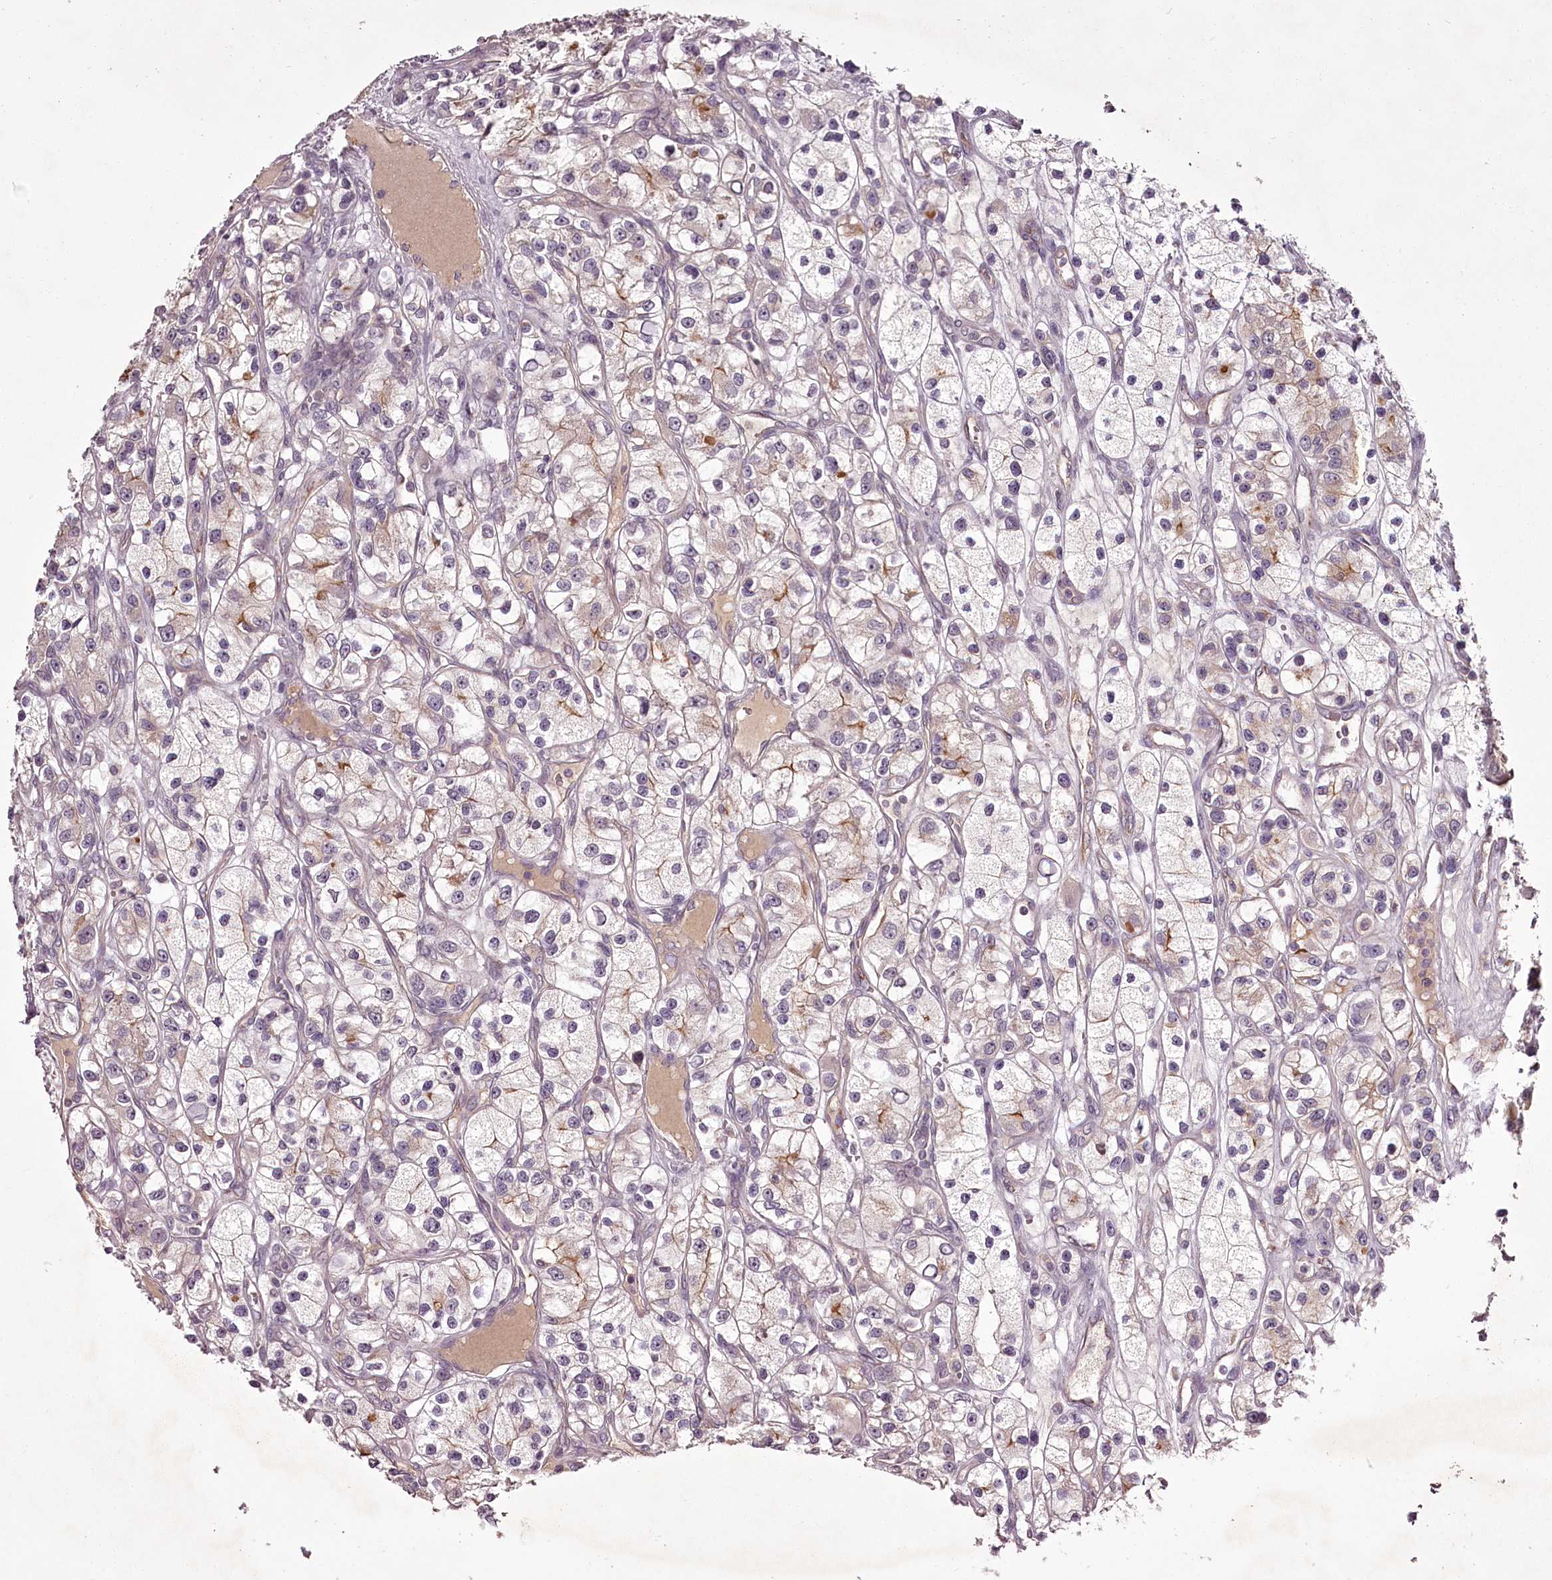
{"staining": {"intensity": "weak", "quantity": "<25%", "location": "cytoplasmic/membranous"}, "tissue": "renal cancer", "cell_type": "Tumor cells", "image_type": "cancer", "snomed": [{"axis": "morphology", "description": "Adenocarcinoma, NOS"}, {"axis": "topography", "description": "Kidney"}], "caption": "DAB (3,3'-diaminobenzidine) immunohistochemical staining of renal adenocarcinoma shows no significant expression in tumor cells.", "gene": "RBMXL2", "patient": {"sex": "female", "age": 57}}